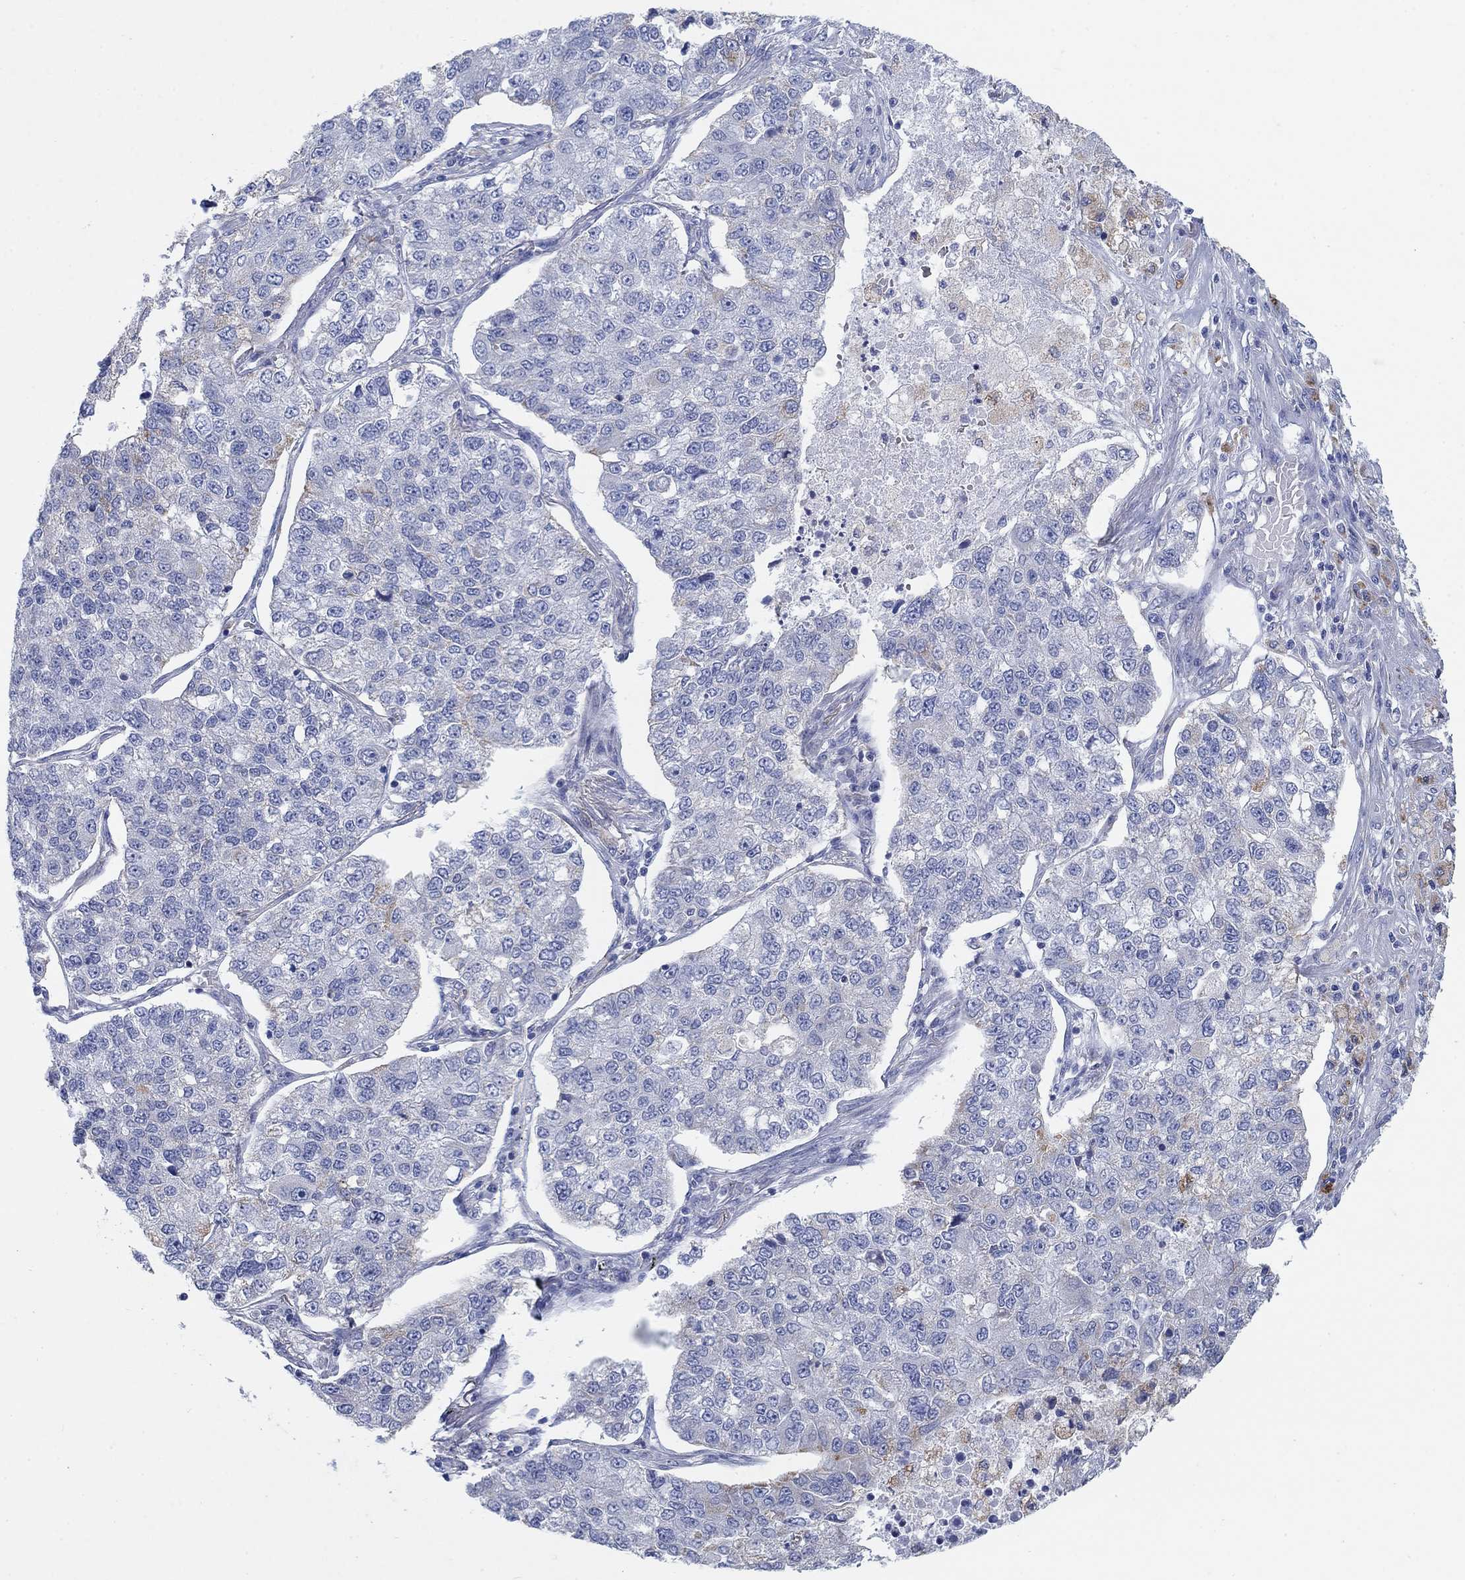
{"staining": {"intensity": "negative", "quantity": "none", "location": "none"}, "tissue": "lung cancer", "cell_type": "Tumor cells", "image_type": "cancer", "snomed": [{"axis": "morphology", "description": "Adenocarcinoma, NOS"}, {"axis": "topography", "description": "Lung"}], "caption": "The immunohistochemistry (IHC) micrograph has no significant positivity in tumor cells of lung cancer tissue. (DAB immunohistochemistry (IHC) with hematoxylin counter stain).", "gene": "SCCPDH", "patient": {"sex": "male", "age": 49}}